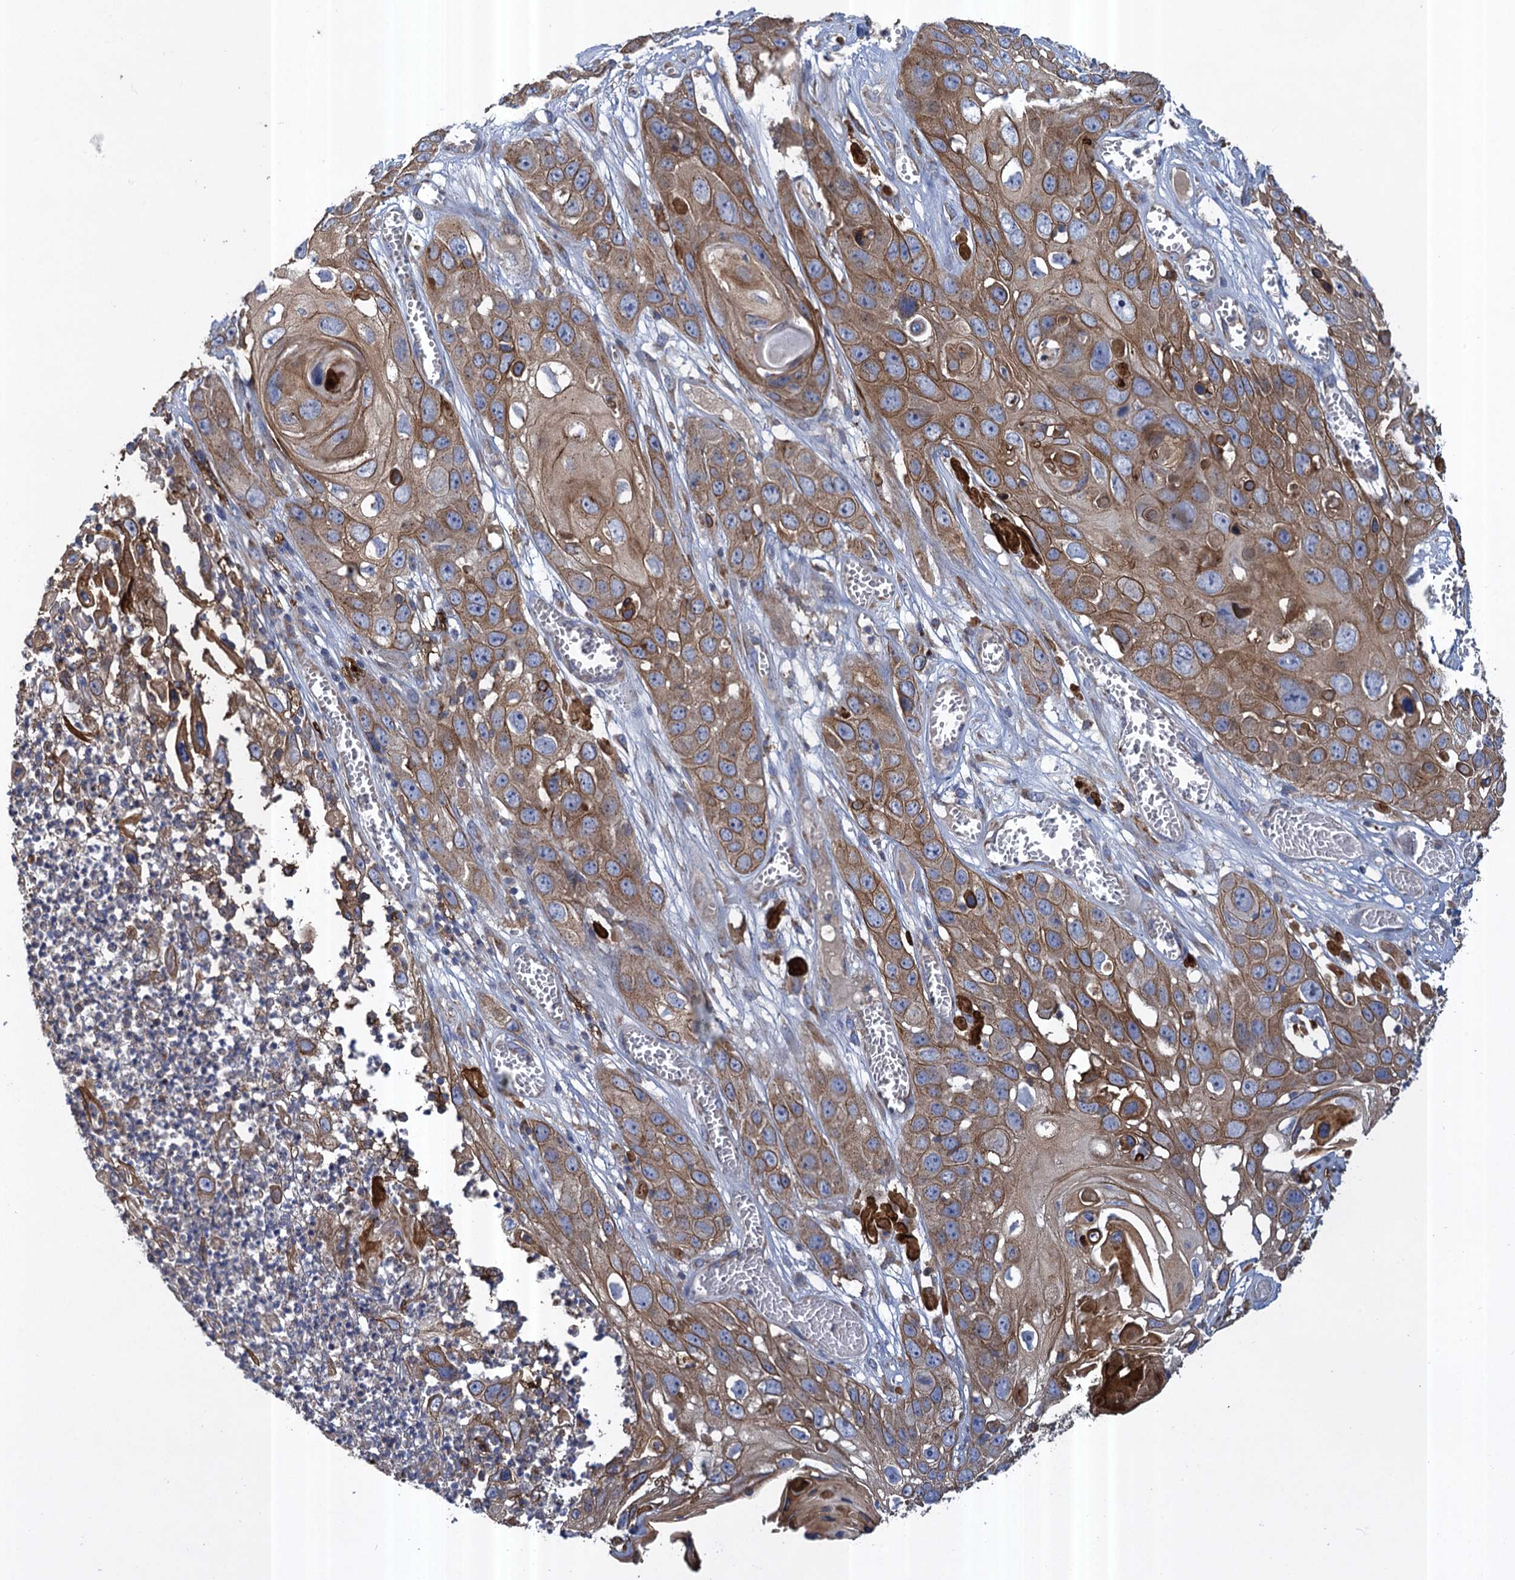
{"staining": {"intensity": "moderate", "quantity": ">75%", "location": "cytoplasmic/membranous"}, "tissue": "skin cancer", "cell_type": "Tumor cells", "image_type": "cancer", "snomed": [{"axis": "morphology", "description": "Squamous cell carcinoma, NOS"}, {"axis": "topography", "description": "Skin"}], "caption": "About >75% of tumor cells in human squamous cell carcinoma (skin) exhibit moderate cytoplasmic/membranous protein staining as visualized by brown immunohistochemical staining.", "gene": "TXNDC11", "patient": {"sex": "male", "age": 55}}